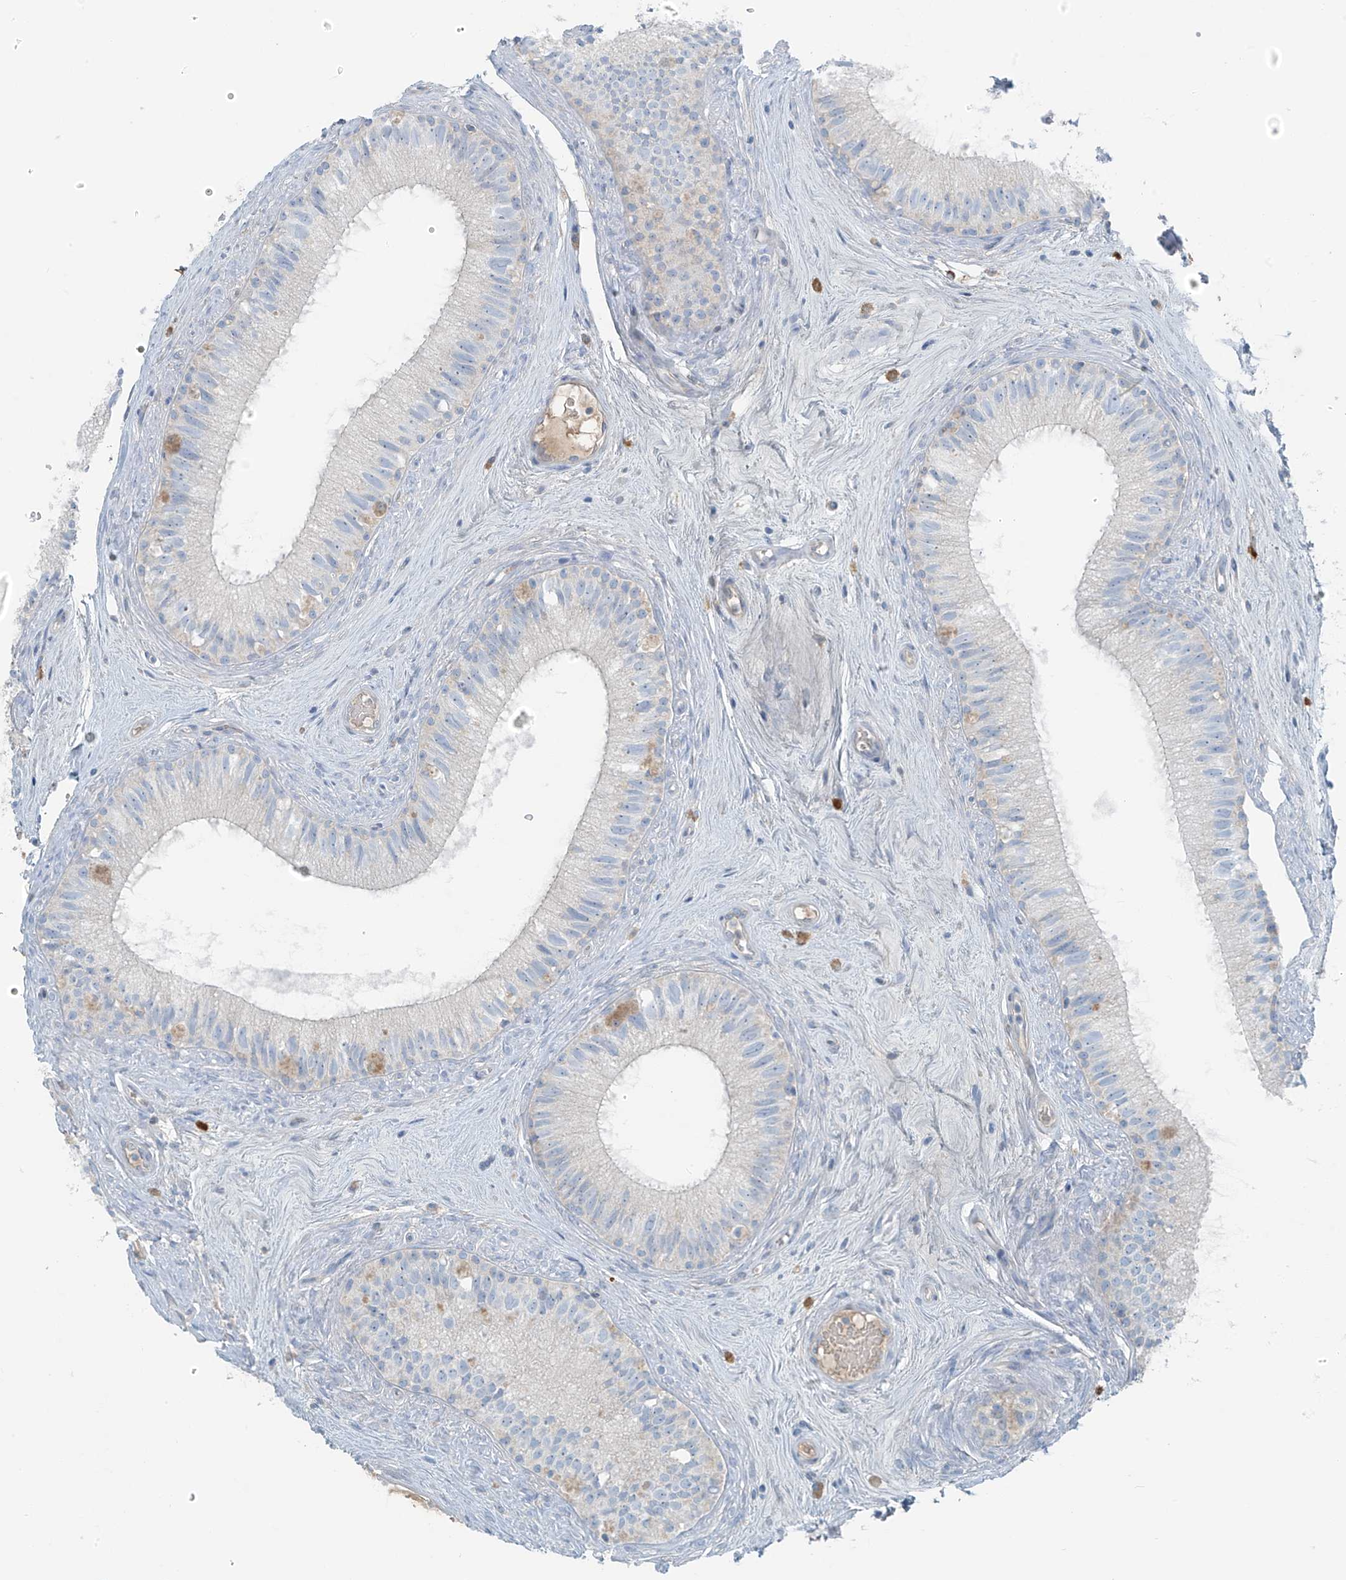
{"staining": {"intensity": "negative", "quantity": "none", "location": "none"}, "tissue": "epididymis", "cell_type": "Glandular cells", "image_type": "normal", "snomed": [{"axis": "morphology", "description": "Normal tissue, NOS"}, {"axis": "topography", "description": "Epididymis"}], "caption": "The image reveals no staining of glandular cells in unremarkable epididymis.", "gene": "FAM131C", "patient": {"sex": "male", "age": 71}}